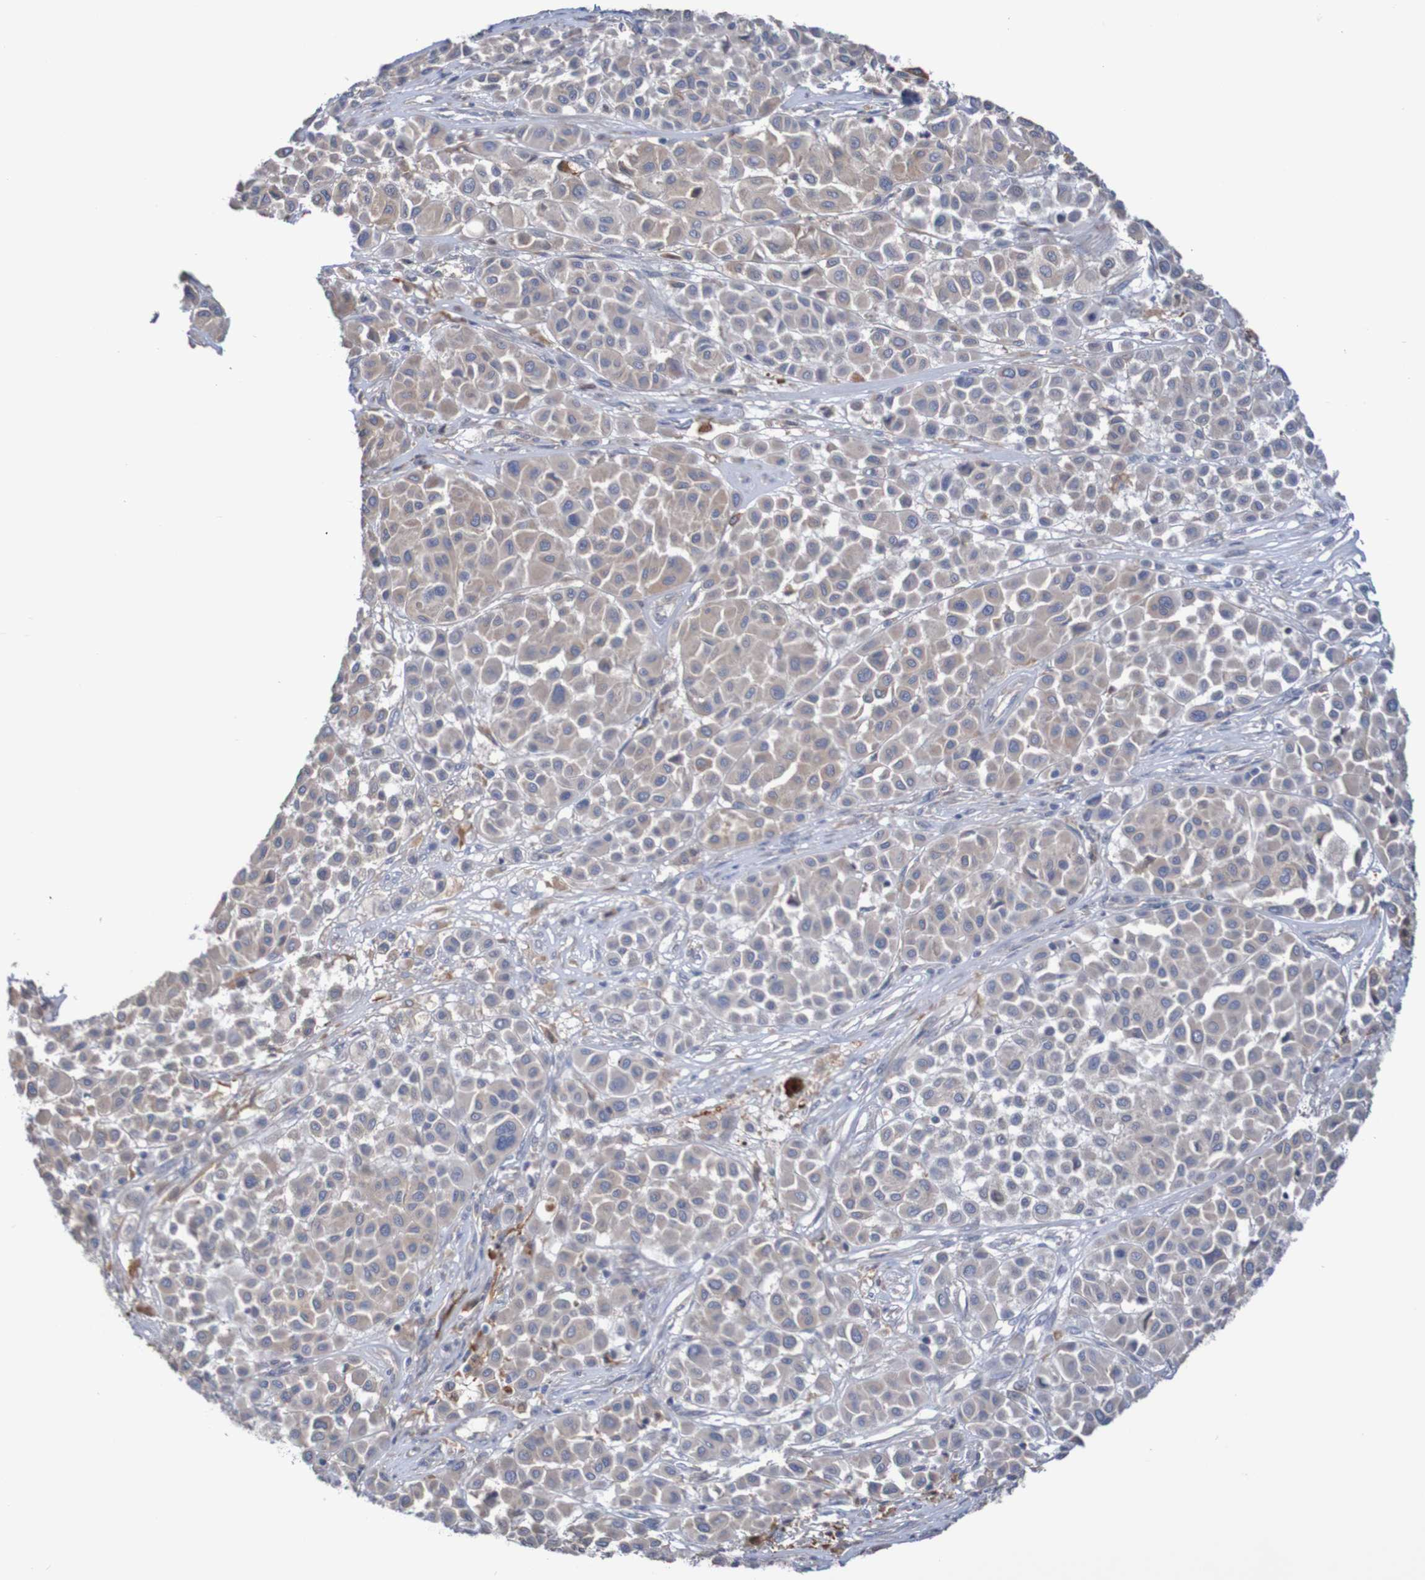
{"staining": {"intensity": "weak", "quantity": ">75%", "location": "cytoplasmic/membranous"}, "tissue": "melanoma", "cell_type": "Tumor cells", "image_type": "cancer", "snomed": [{"axis": "morphology", "description": "Malignant melanoma, Metastatic site"}, {"axis": "topography", "description": "Soft tissue"}], "caption": "Malignant melanoma (metastatic site) tissue reveals weak cytoplasmic/membranous positivity in about >75% of tumor cells", "gene": "PHYH", "patient": {"sex": "male", "age": 41}}